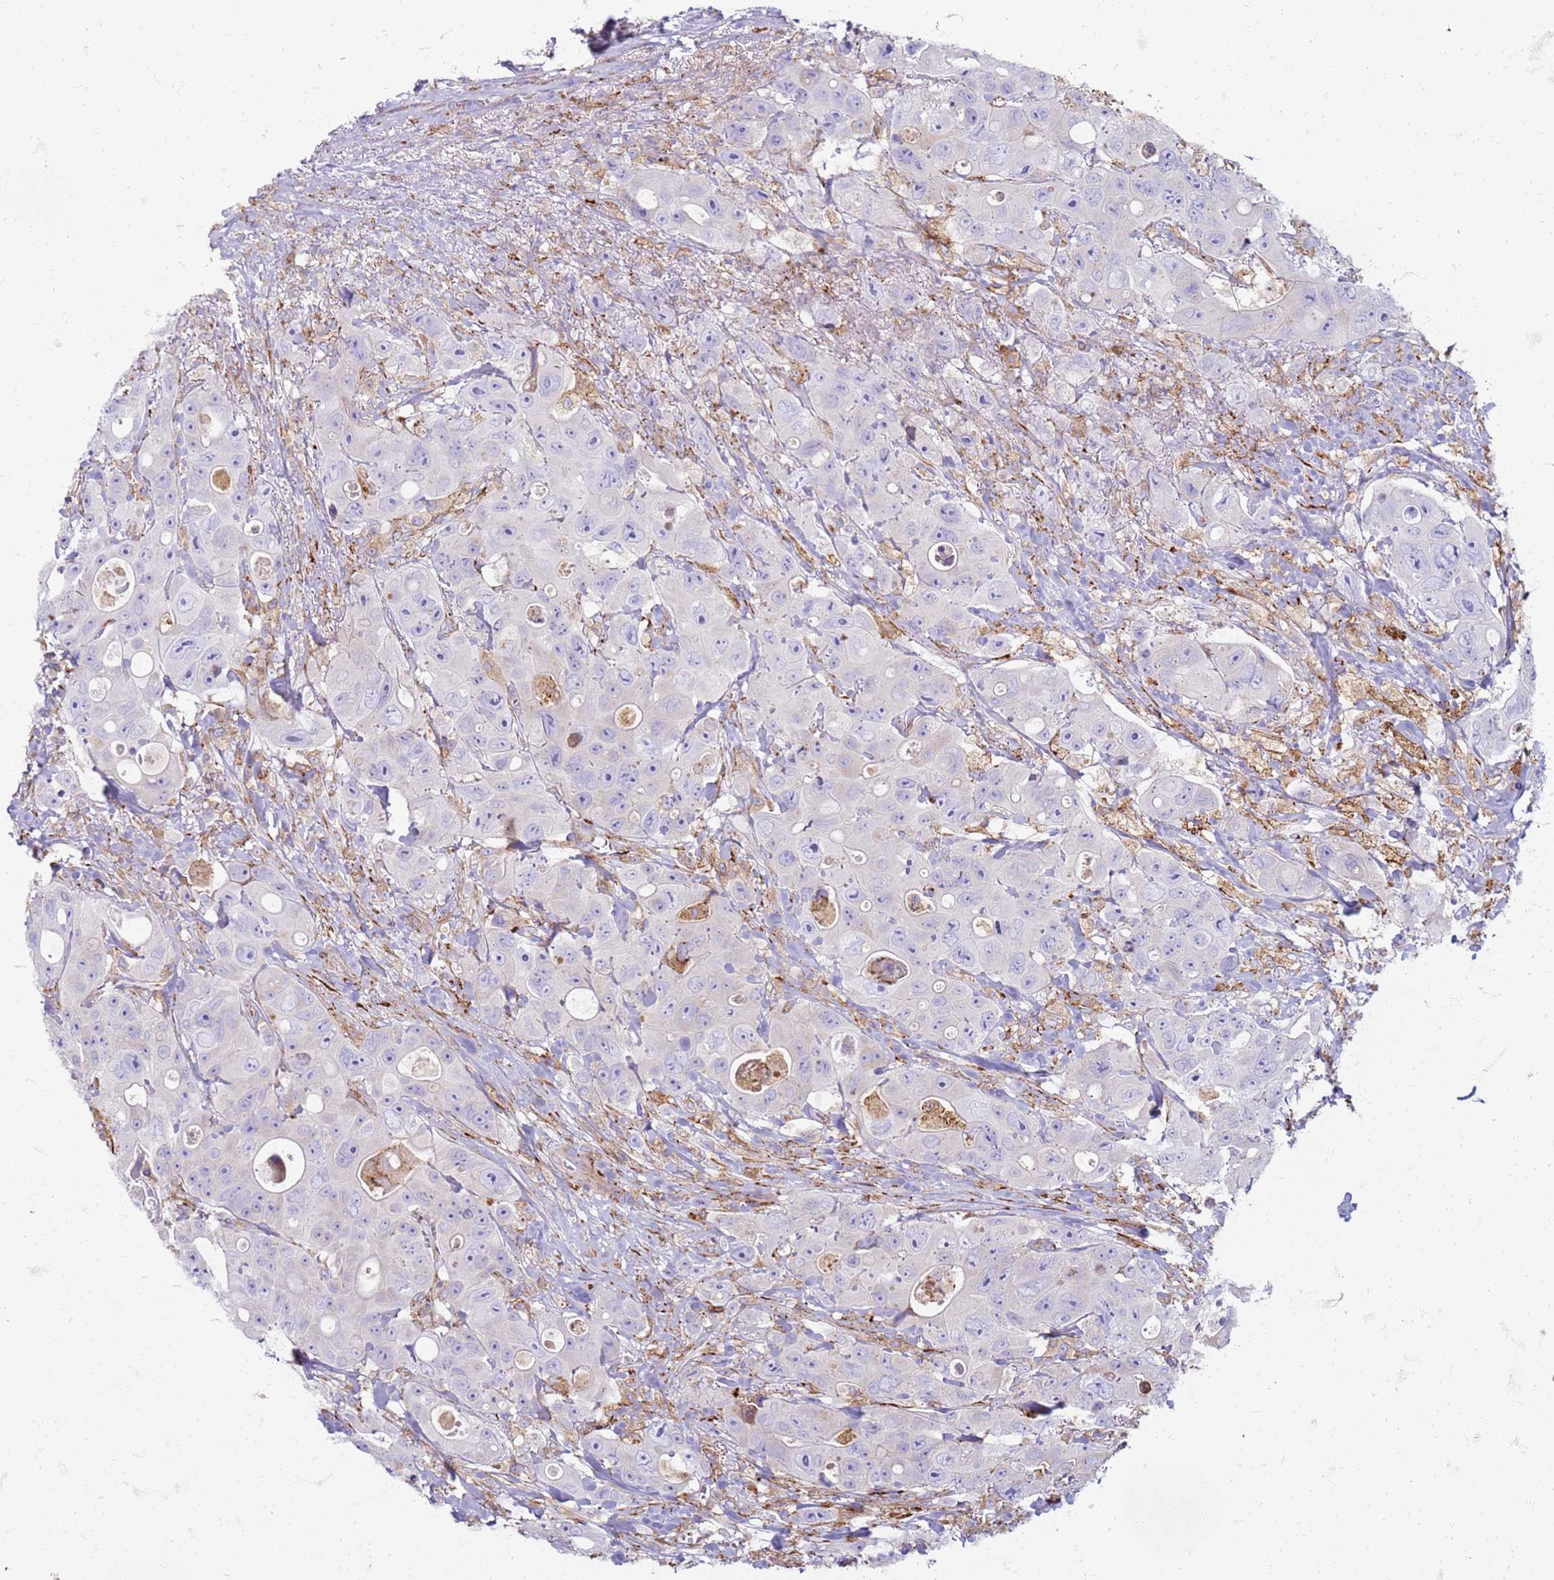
{"staining": {"intensity": "negative", "quantity": "none", "location": "none"}, "tissue": "colorectal cancer", "cell_type": "Tumor cells", "image_type": "cancer", "snomed": [{"axis": "morphology", "description": "Adenocarcinoma, NOS"}, {"axis": "topography", "description": "Colon"}], "caption": "Human colorectal cancer (adenocarcinoma) stained for a protein using immunohistochemistry displays no staining in tumor cells.", "gene": "PDK3", "patient": {"sex": "female", "age": 46}}